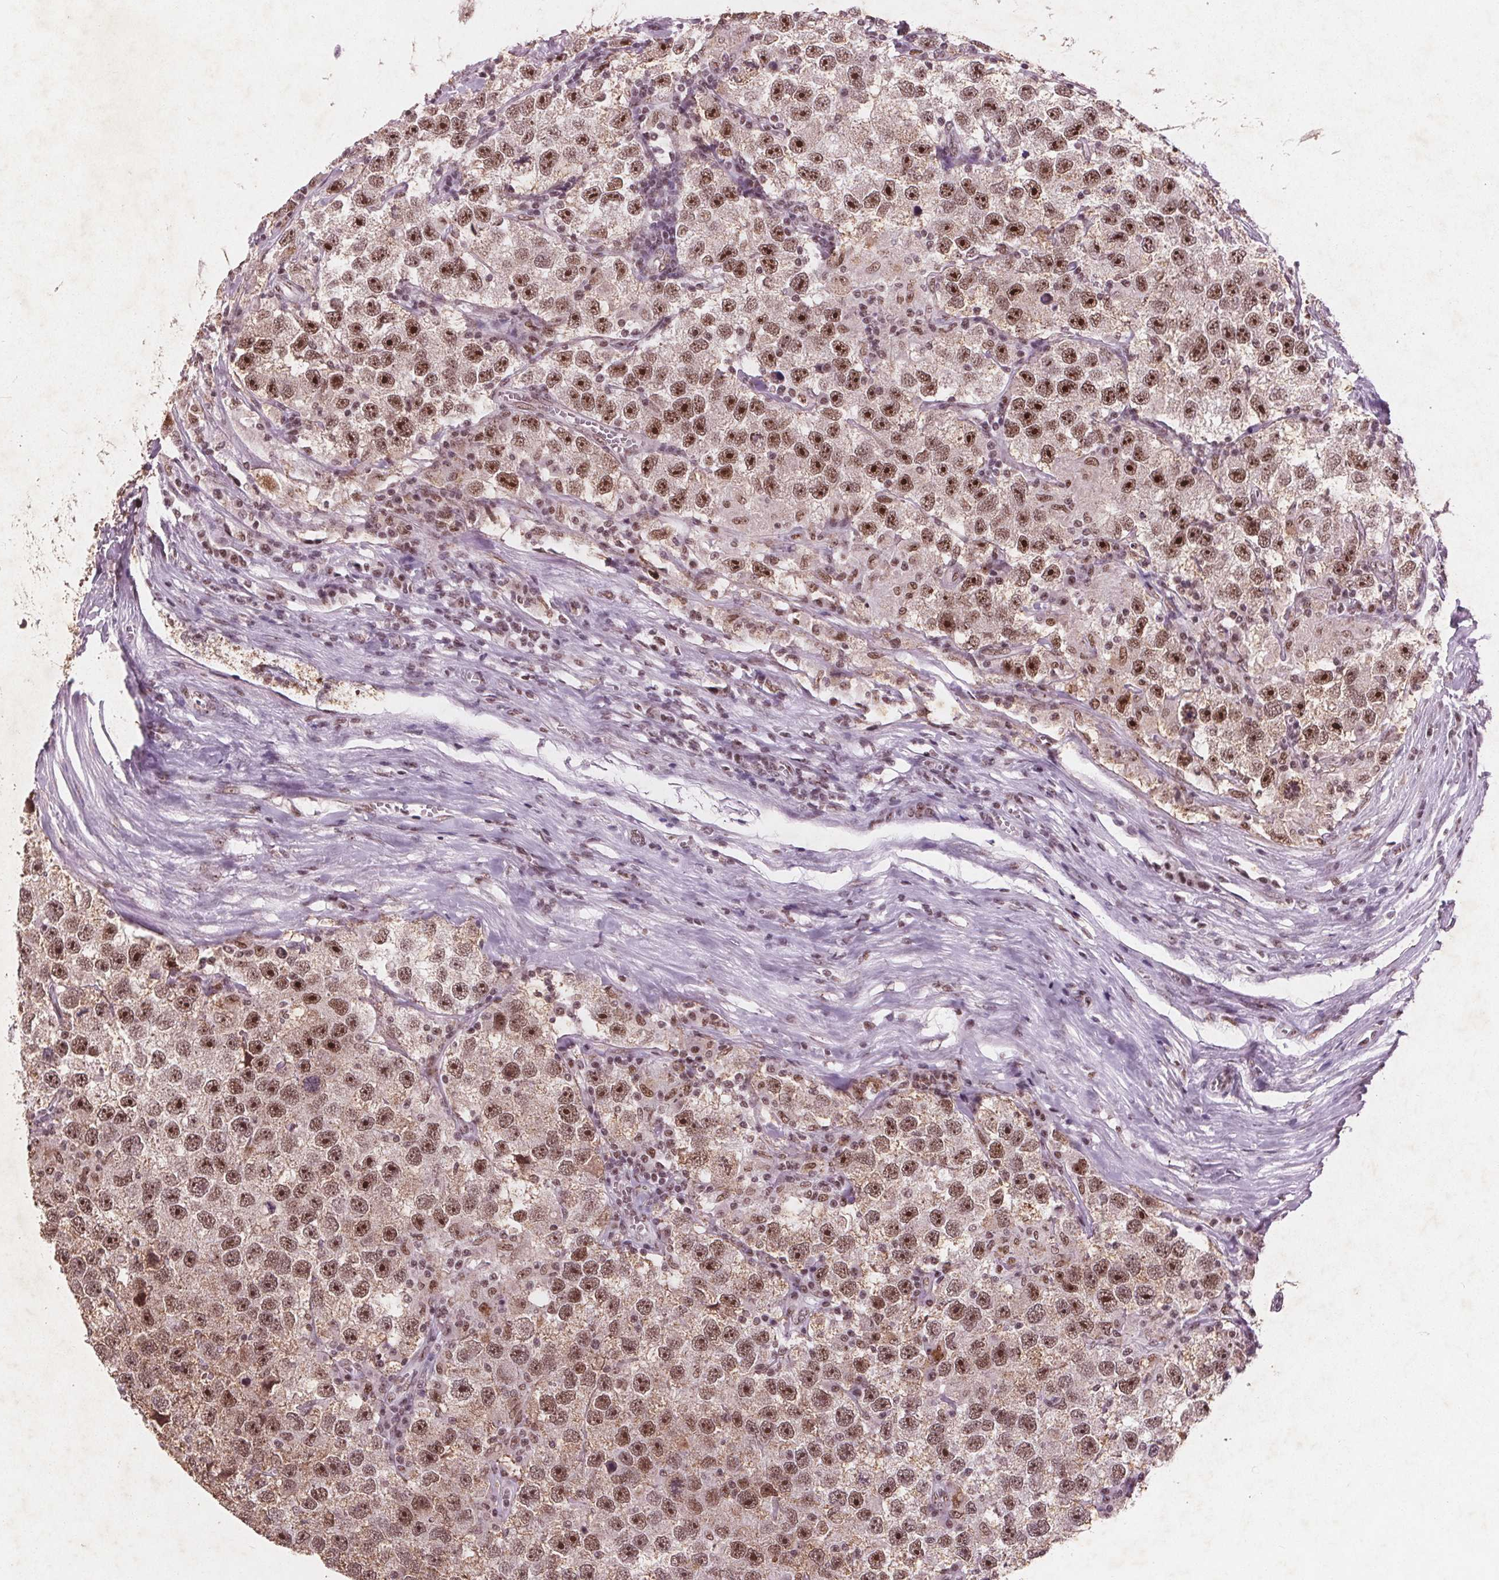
{"staining": {"intensity": "moderate", "quantity": ">75%", "location": "nuclear"}, "tissue": "testis cancer", "cell_type": "Tumor cells", "image_type": "cancer", "snomed": [{"axis": "morphology", "description": "Seminoma, NOS"}, {"axis": "topography", "description": "Testis"}], "caption": "This photomicrograph reveals immunohistochemistry (IHC) staining of testis cancer, with medium moderate nuclear positivity in approximately >75% of tumor cells.", "gene": "RPS6KA2", "patient": {"sex": "male", "age": 26}}